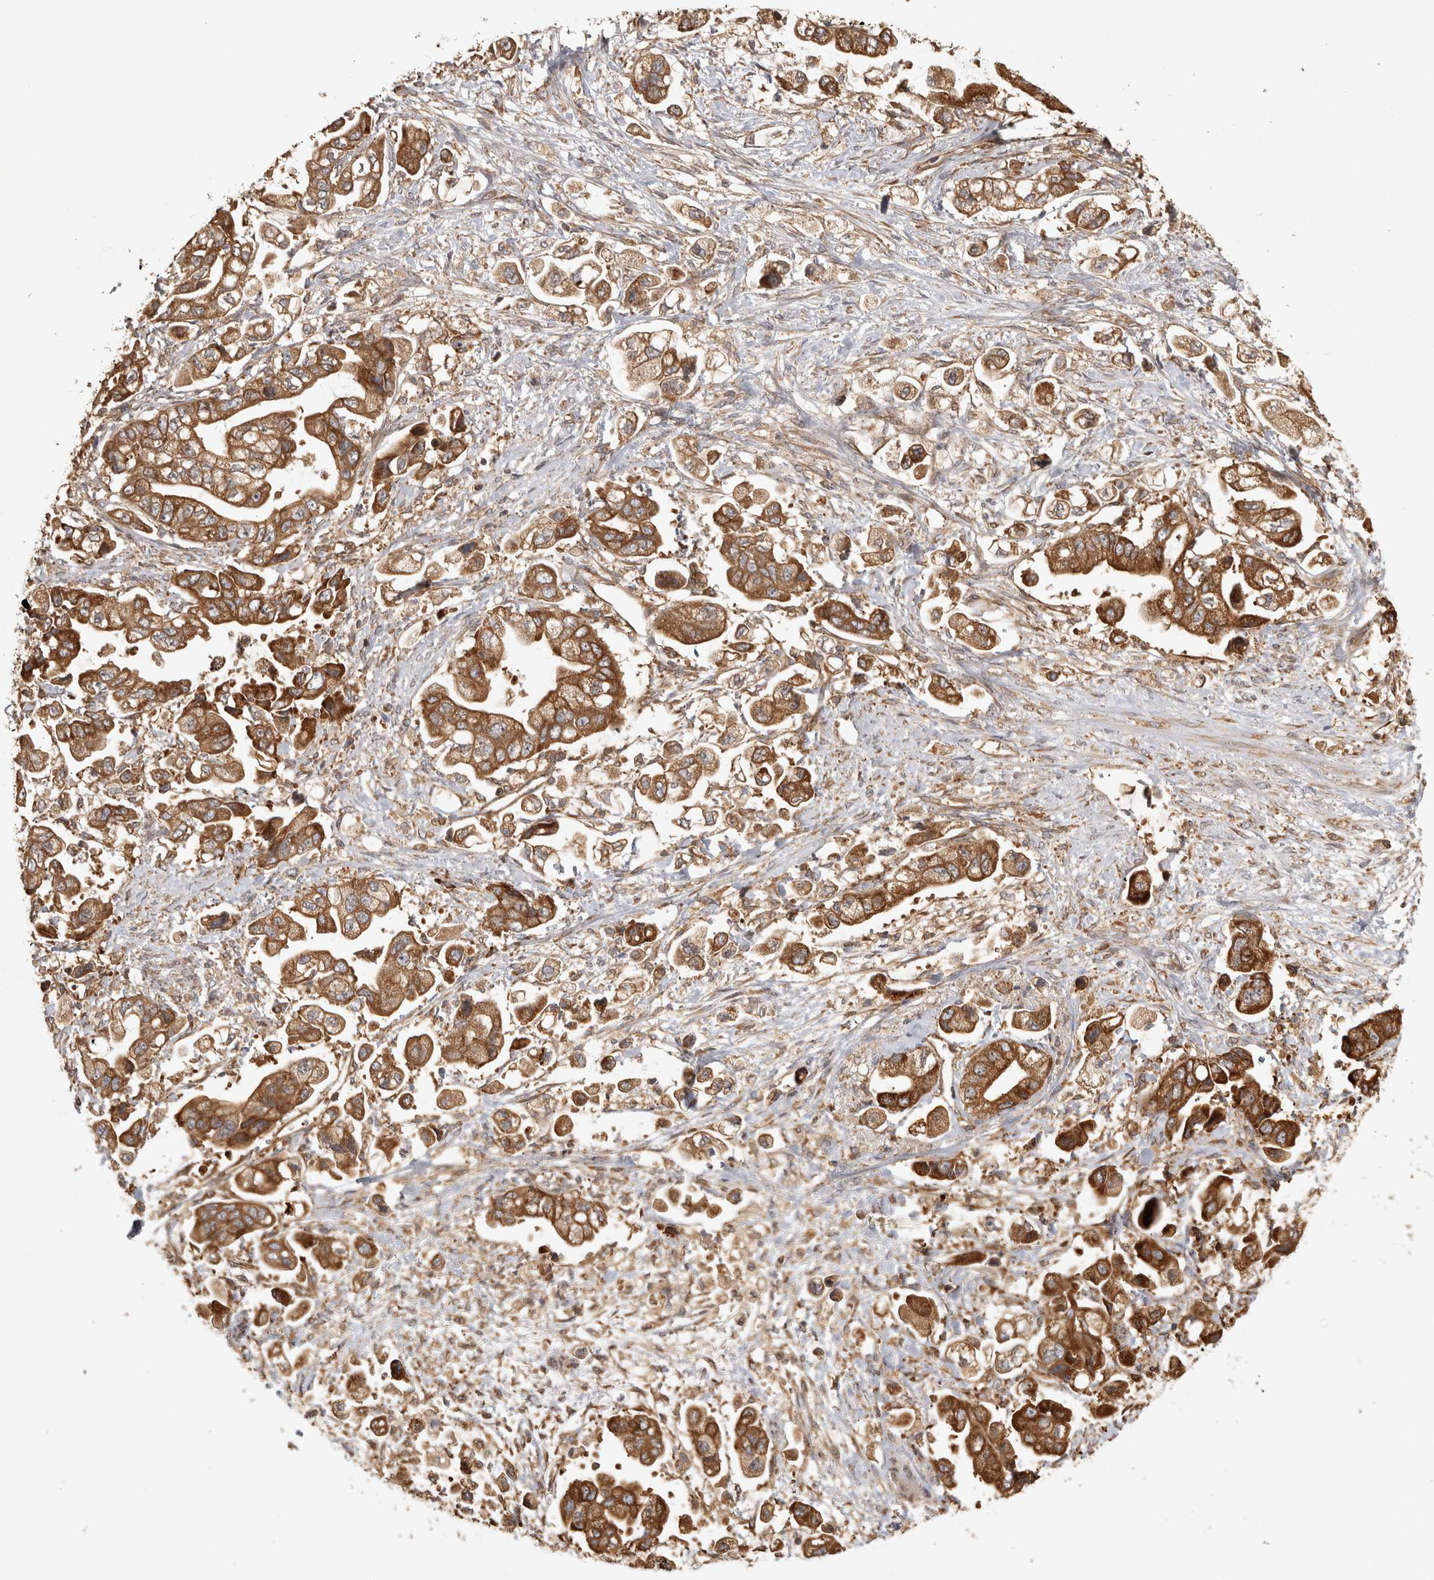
{"staining": {"intensity": "moderate", "quantity": ">75%", "location": "cytoplasmic/membranous"}, "tissue": "stomach cancer", "cell_type": "Tumor cells", "image_type": "cancer", "snomed": [{"axis": "morphology", "description": "Adenocarcinoma, NOS"}, {"axis": "topography", "description": "Stomach"}], "caption": "Stomach cancer (adenocarcinoma) stained for a protein exhibits moderate cytoplasmic/membranous positivity in tumor cells.", "gene": "CAMSAP2", "patient": {"sex": "male", "age": 62}}